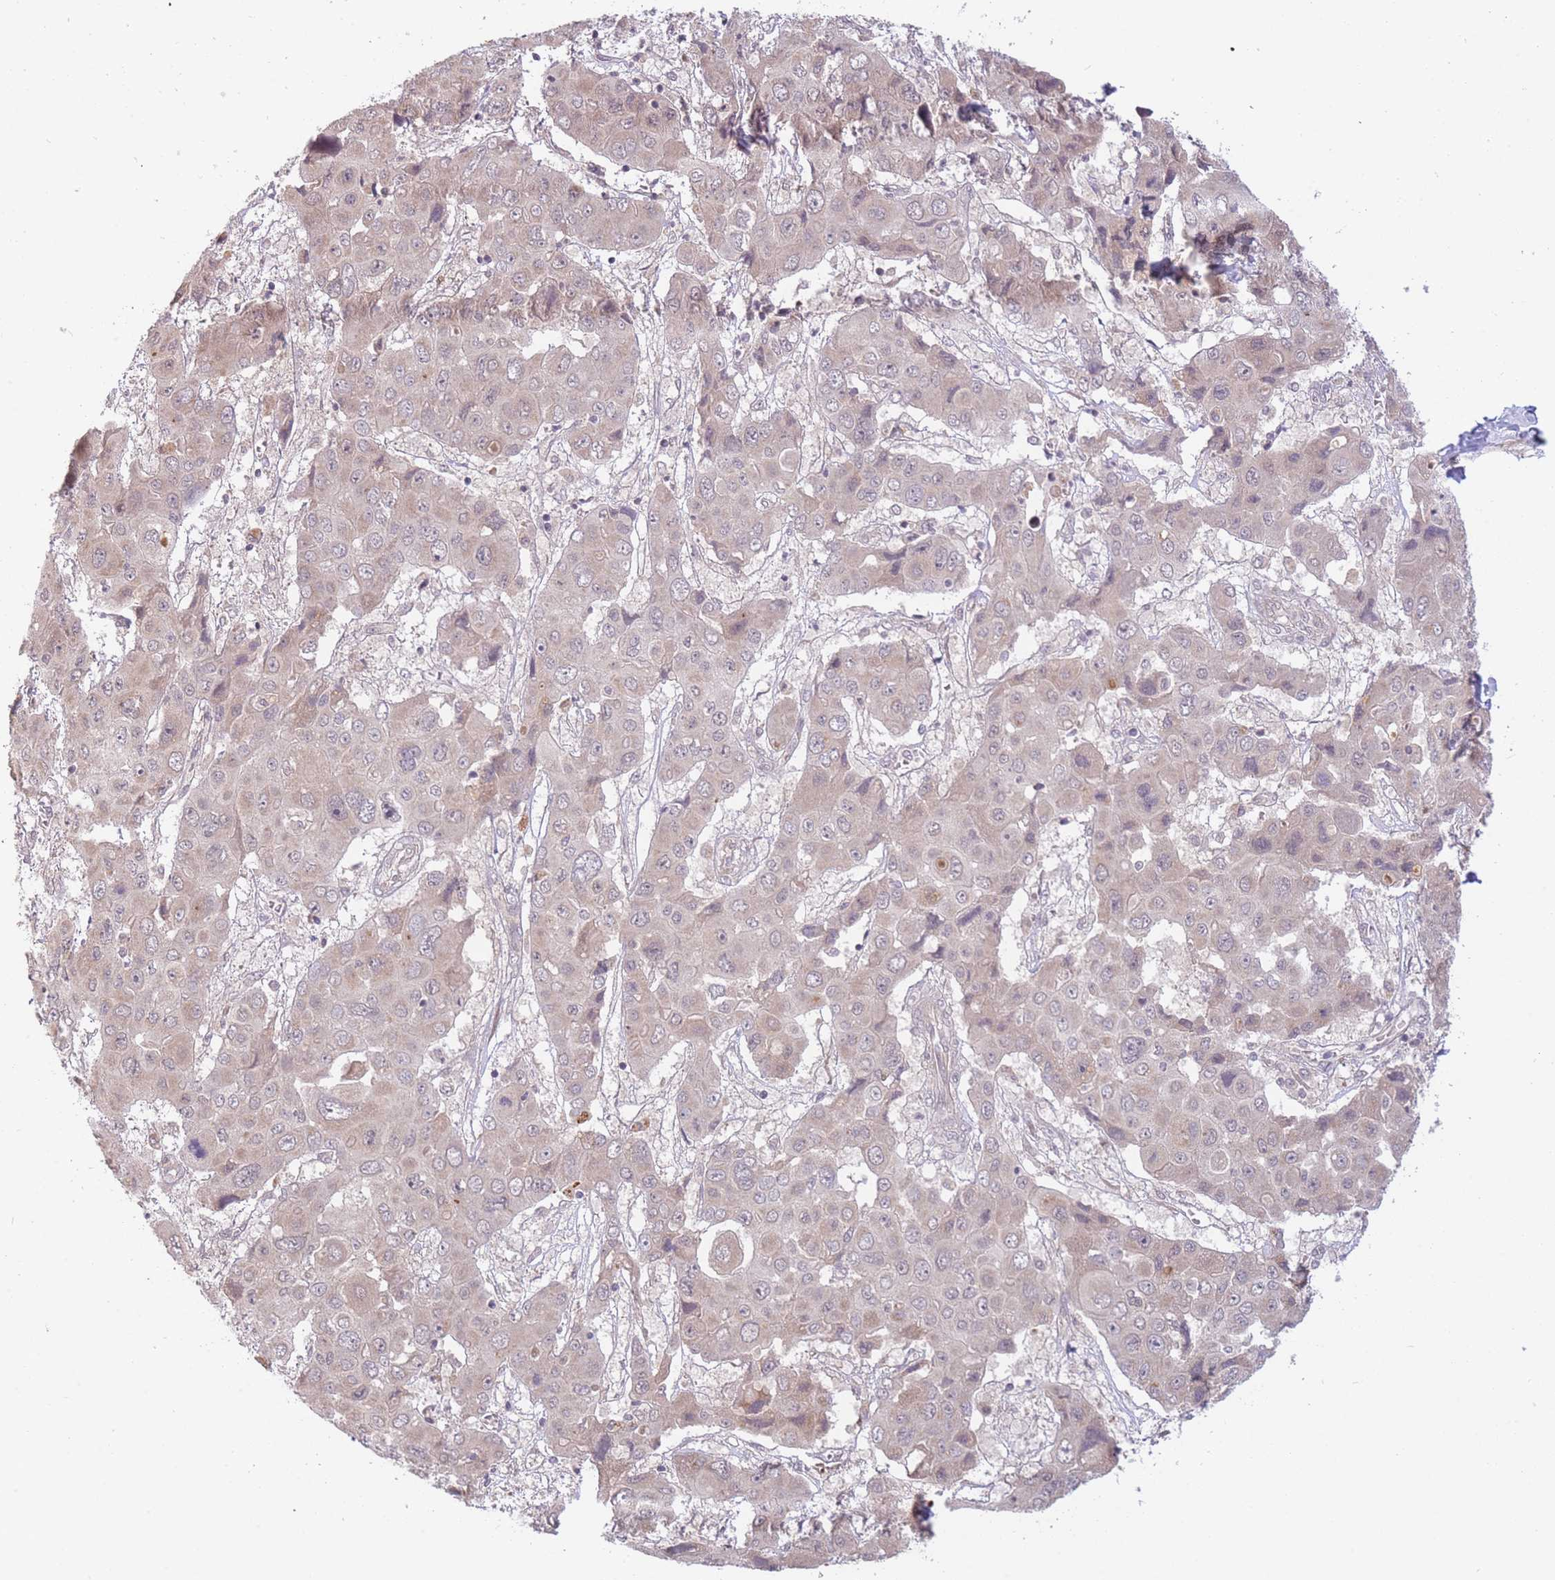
{"staining": {"intensity": "weak", "quantity": "25%-75%", "location": "cytoplasmic/membranous"}, "tissue": "liver cancer", "cell_type": "Tumor cells", "image_type": "cancer", "snomed": [{"axis": "morphology", "description": "Cholangiocarcinoma"}, {"axis": "topography", "description": "Liver"}], "caption": "Immunohistochemistry of human liver cancer (cholangiocarcinoma) shows low levels of weak cytoplasmic/membranous expression in approximately 25%-75% of tumor cells. (Stains: DAB in brown, nuclei in blue, Microscopy: brightfield microscopy at high magnification).", "gene": "SMC6", "patient": {"sex": "male", "age": 67}}